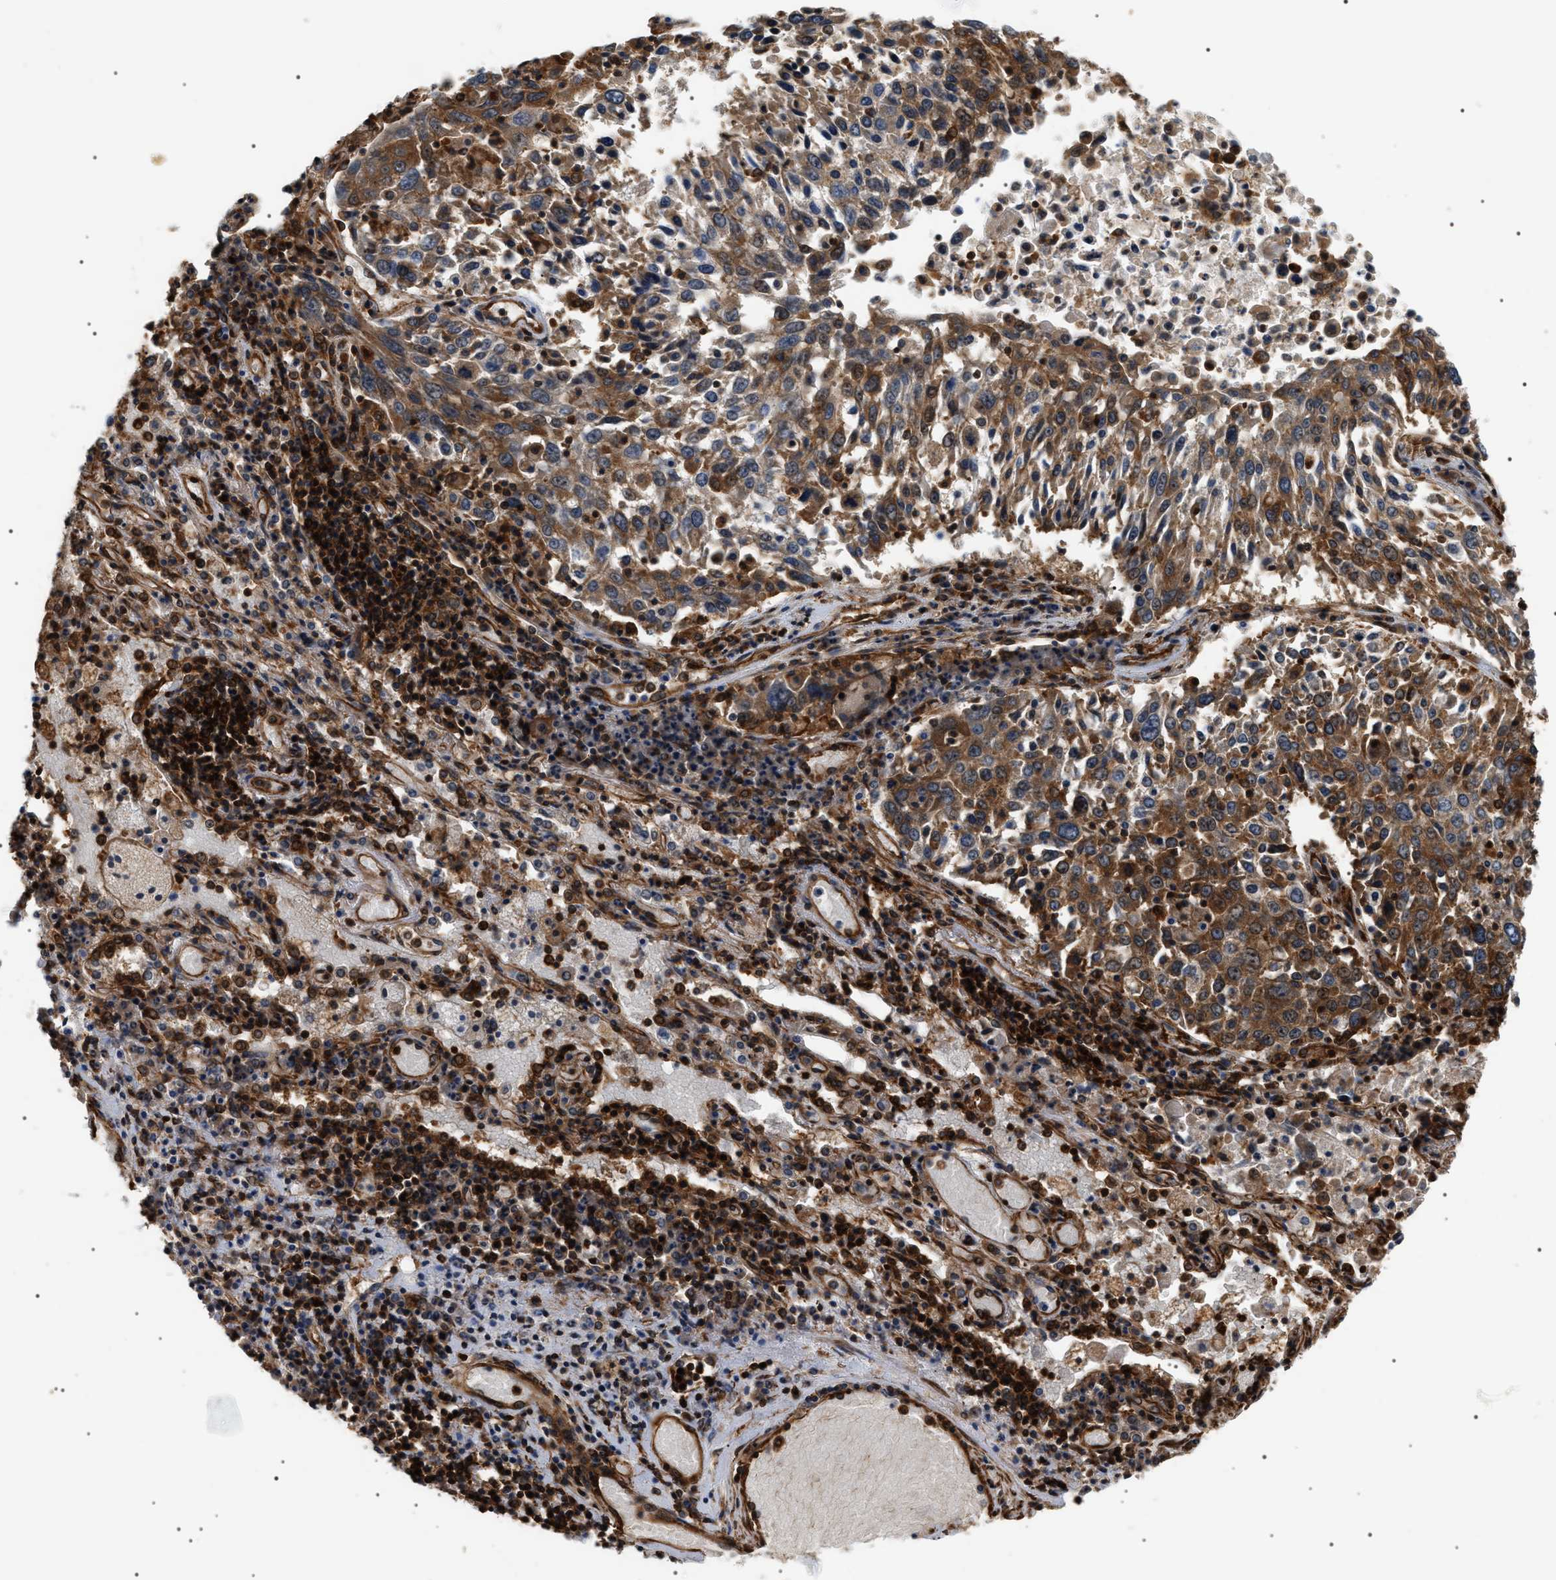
{"staining": {"intensity": "moderate", "quantity": ">75%", "location": "cytoplasmic/membranous"}, "tissue": "lung cancer", "cell_type": "Tumor cells", "image_type": "cancer", "snomed": [{"axis": "morphology", "description": "Squamous cell carcinoma, NOS"}, {"axis": "topography", "description": "Lung"}], "caption": "Human lung cancer stained with a protein marker reveals moderate staining in tumor cells.", "gene": "SH3GLB2", "patient": {"sex": "male", "age": 65}}